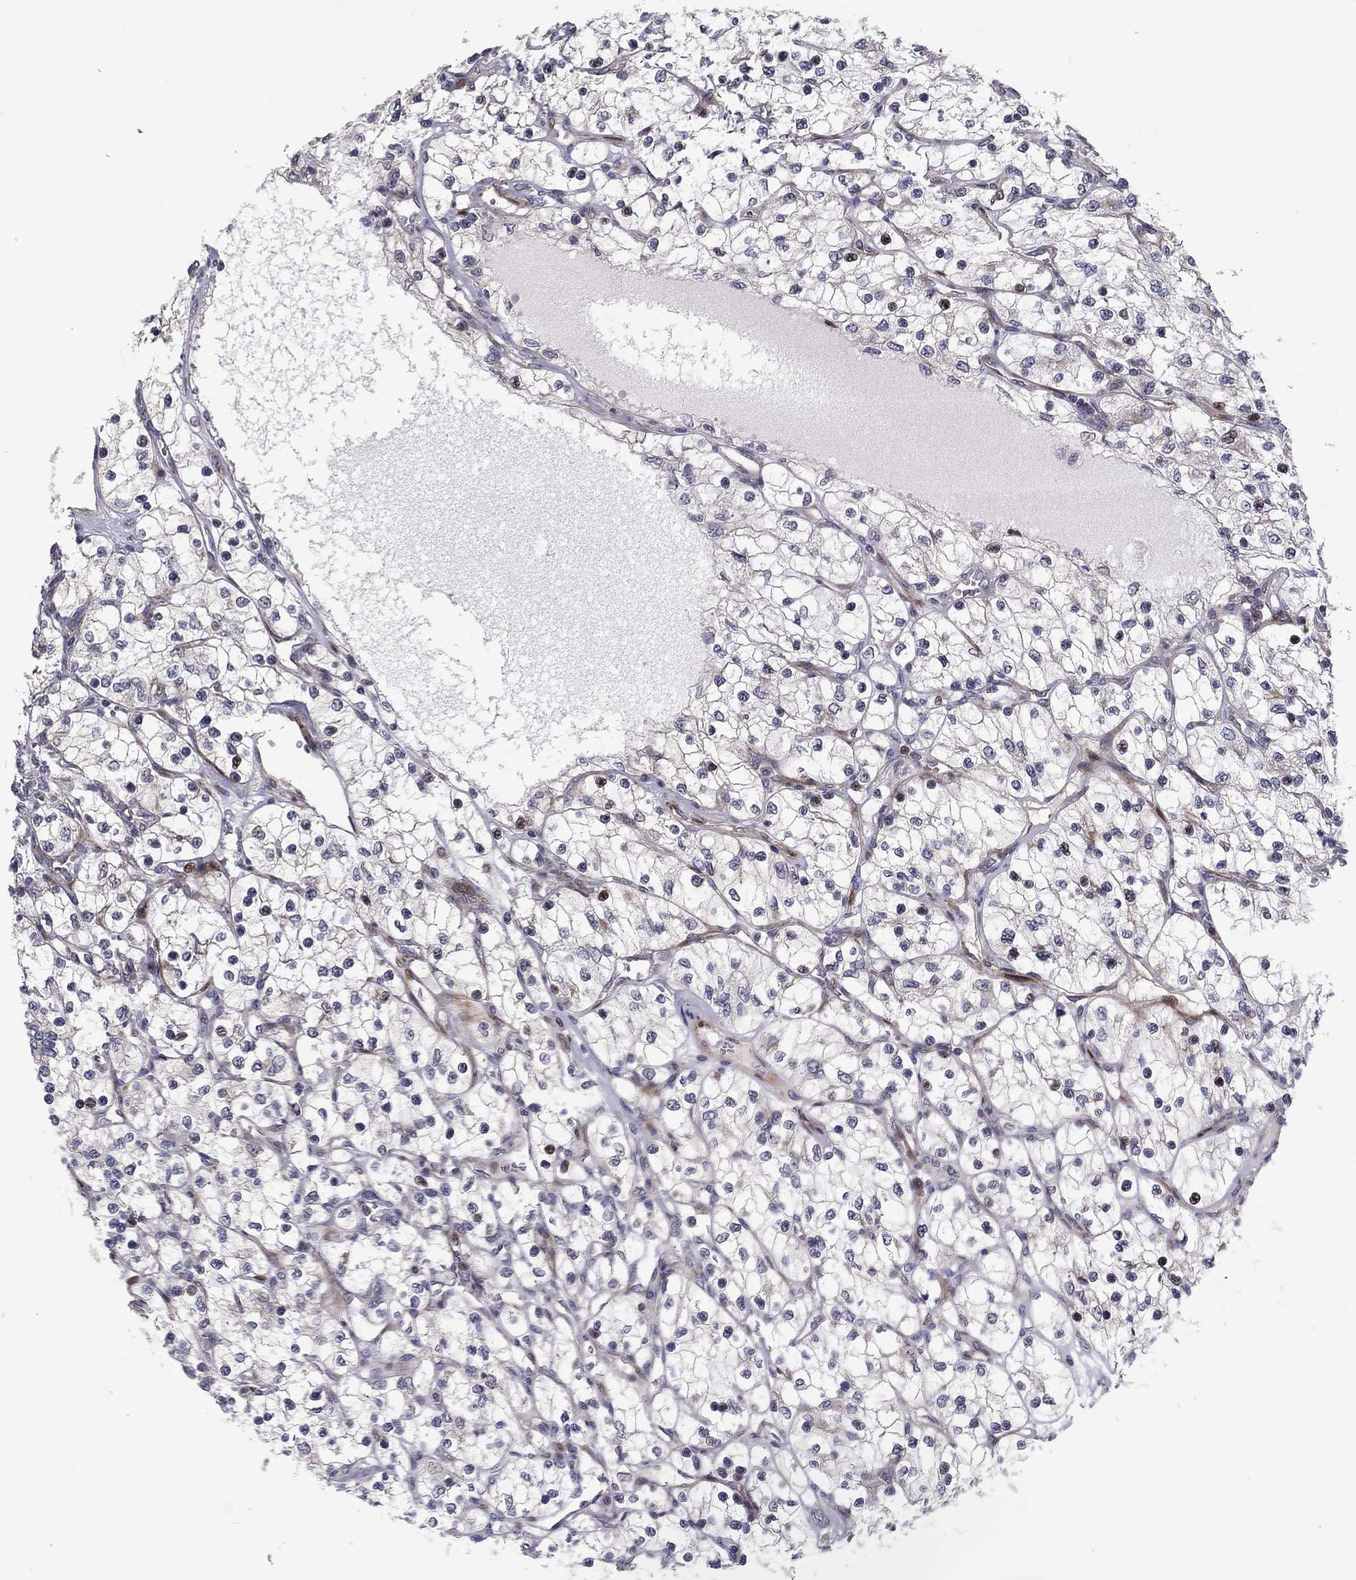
{"staining": {"intensity": "moderate", "quantity": "<25%", "location": "nuclear"}, "tissue": "renal cancer", "cell_type": "Tumor cells", "image_type": "cancer", "snomed": [{"axis": "morphology", "description": "Adenocarcinoma, NOS"}, {"axis": "topography", "description": "Kidney"}], "caption": "High-power microscopy captured an IHC photomicrograph of renal cancer (adenocarcinoma), revealing moderate nuclear expression in approximately <25% of tumor cells.", "gene": "MIOS", "patient": {"sex": "female", "age": 69}}